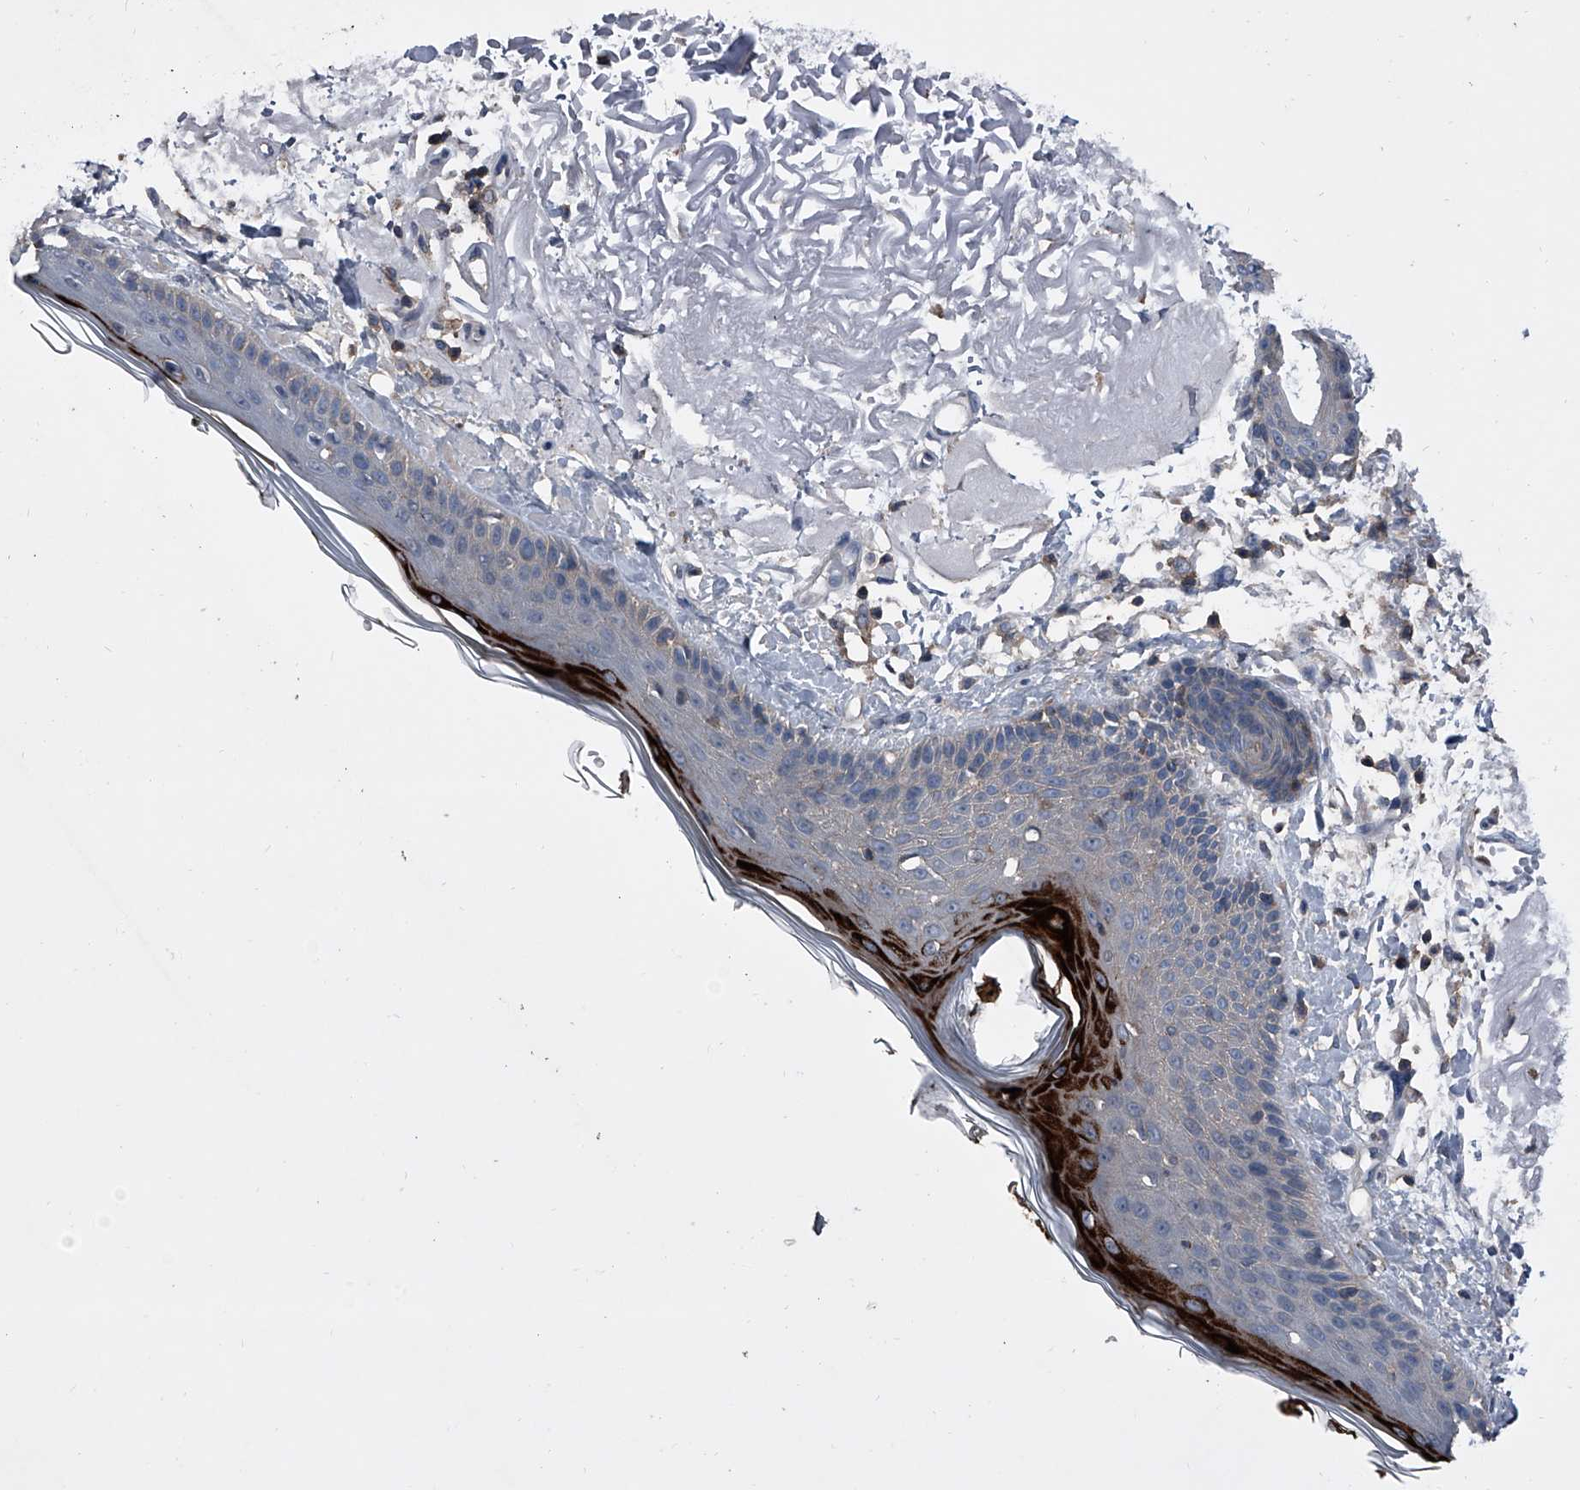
{"staining": {"intensity": "weak", "quantity": ">75%", "location": "cytoplasmic/membranous"}, "tissue": "skin", "cell_type": "Fibroblasts", "image_type": "normal", "snomed": [{"axis": "morphology", "description": "Normal tissue, NOS"}, {"axis": "topography", "description": "Skin"}, {"axis": "topography", "description": "Skeletal muscle"}], "caption": "Brown immunohistochemical staining in unremarkable skin shows weak cytoplasmic/membranous staining in about >75% of fibroblasts. Immunohistochemistry (ihc) stains the protein in brown and the nuclei are stained blue.", "gene": "PIP5K1A", "patient": {"sex": "male", "age": 83}}